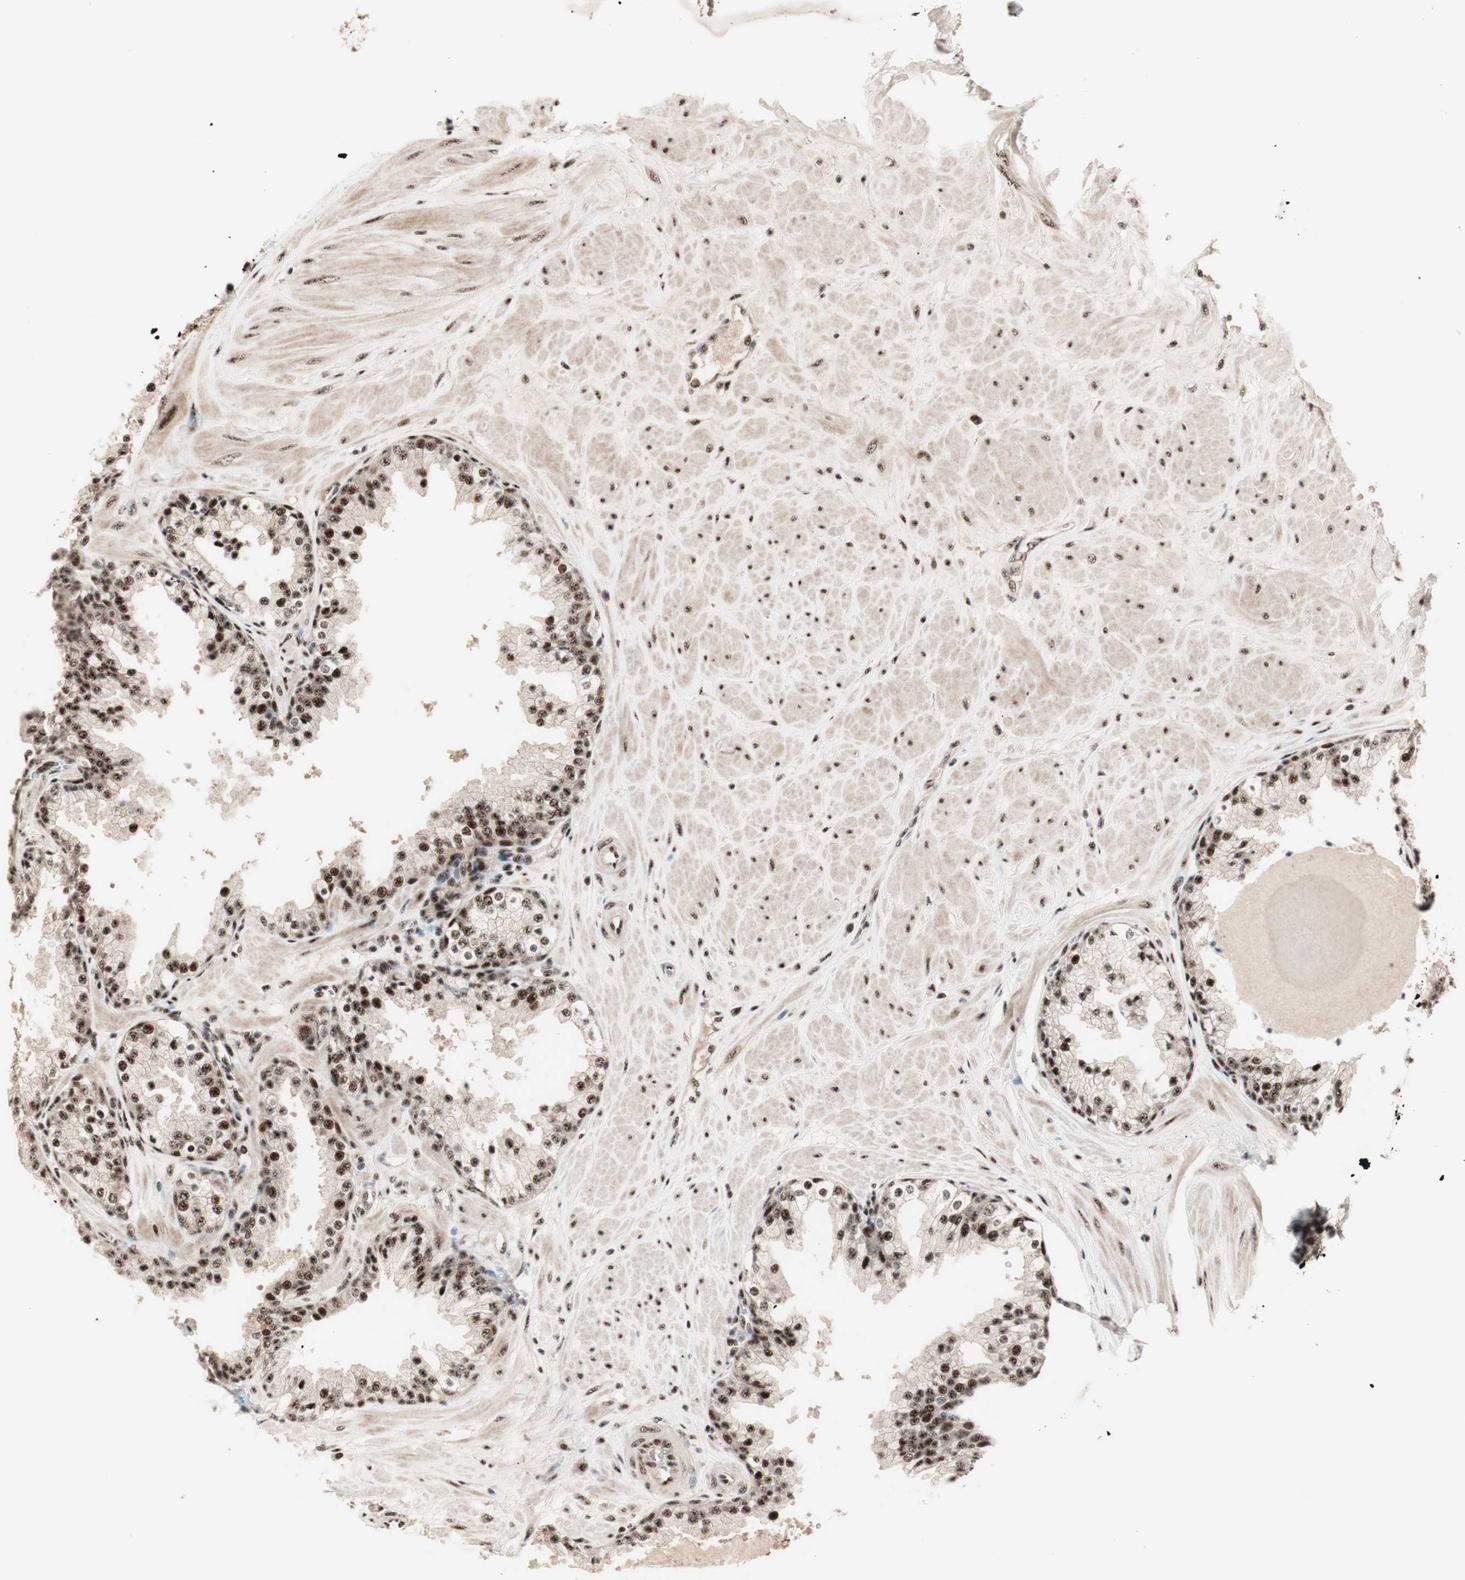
{"staining": {"intensity": "strong", "quantity": ">75%", "location": "cytoplasmic/membranous,nuclear"}, "tissue": "prostate", "cell_type": "Glandular cells", "image_type": "normal", "snomed": [{"axis": "morphology", "description": "Normal tissue, NOS"}, {"axis": "topography", "description": "Prostate"}], "caption": "Glandular cells show high levels of strong cytoplasmic/membranous,nuclear staining in about >75% of cells in unremarkable human prostate.", "gene": "NR5A2", "patient": {"sex": "male", "age": 51}}